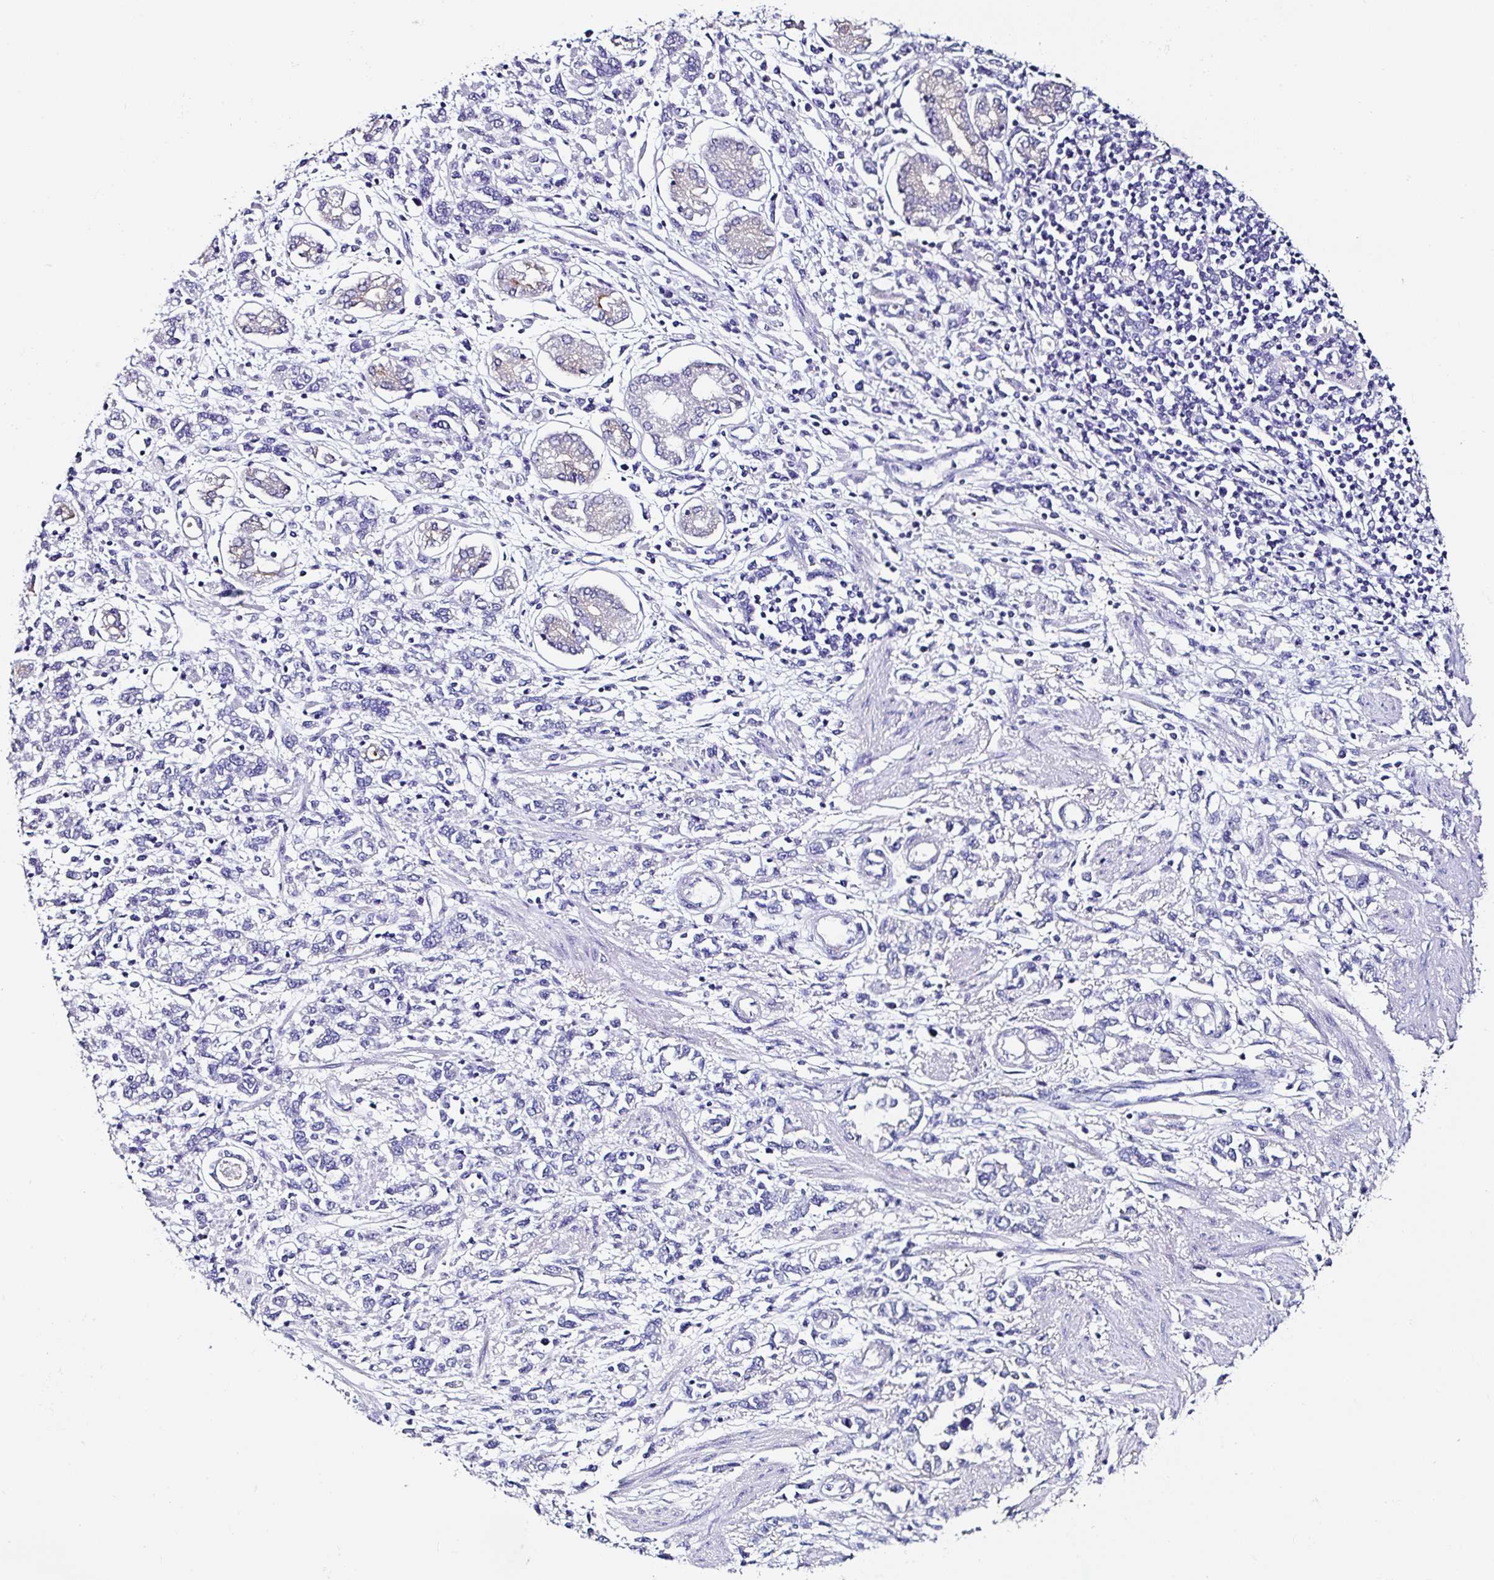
{"staining": {"intensity": "negative", "quantity": "none", "location": "none"}, "tissue": "stomach cancer", "cell_type": "Tumor cells", "image_type": "cancer", "snomed": [{"axis": "morphology", "description": "Adenocarcinoma, NOS"}, {"axis": "topography", "description": "Stomach"}], "caption": "Human stomach cancer stained for a protein using immunohistochemistry reveals no expression in tumor cells.", "gene": "TMPRSS11E", "patient": {"sex": "female", "age": 76}}